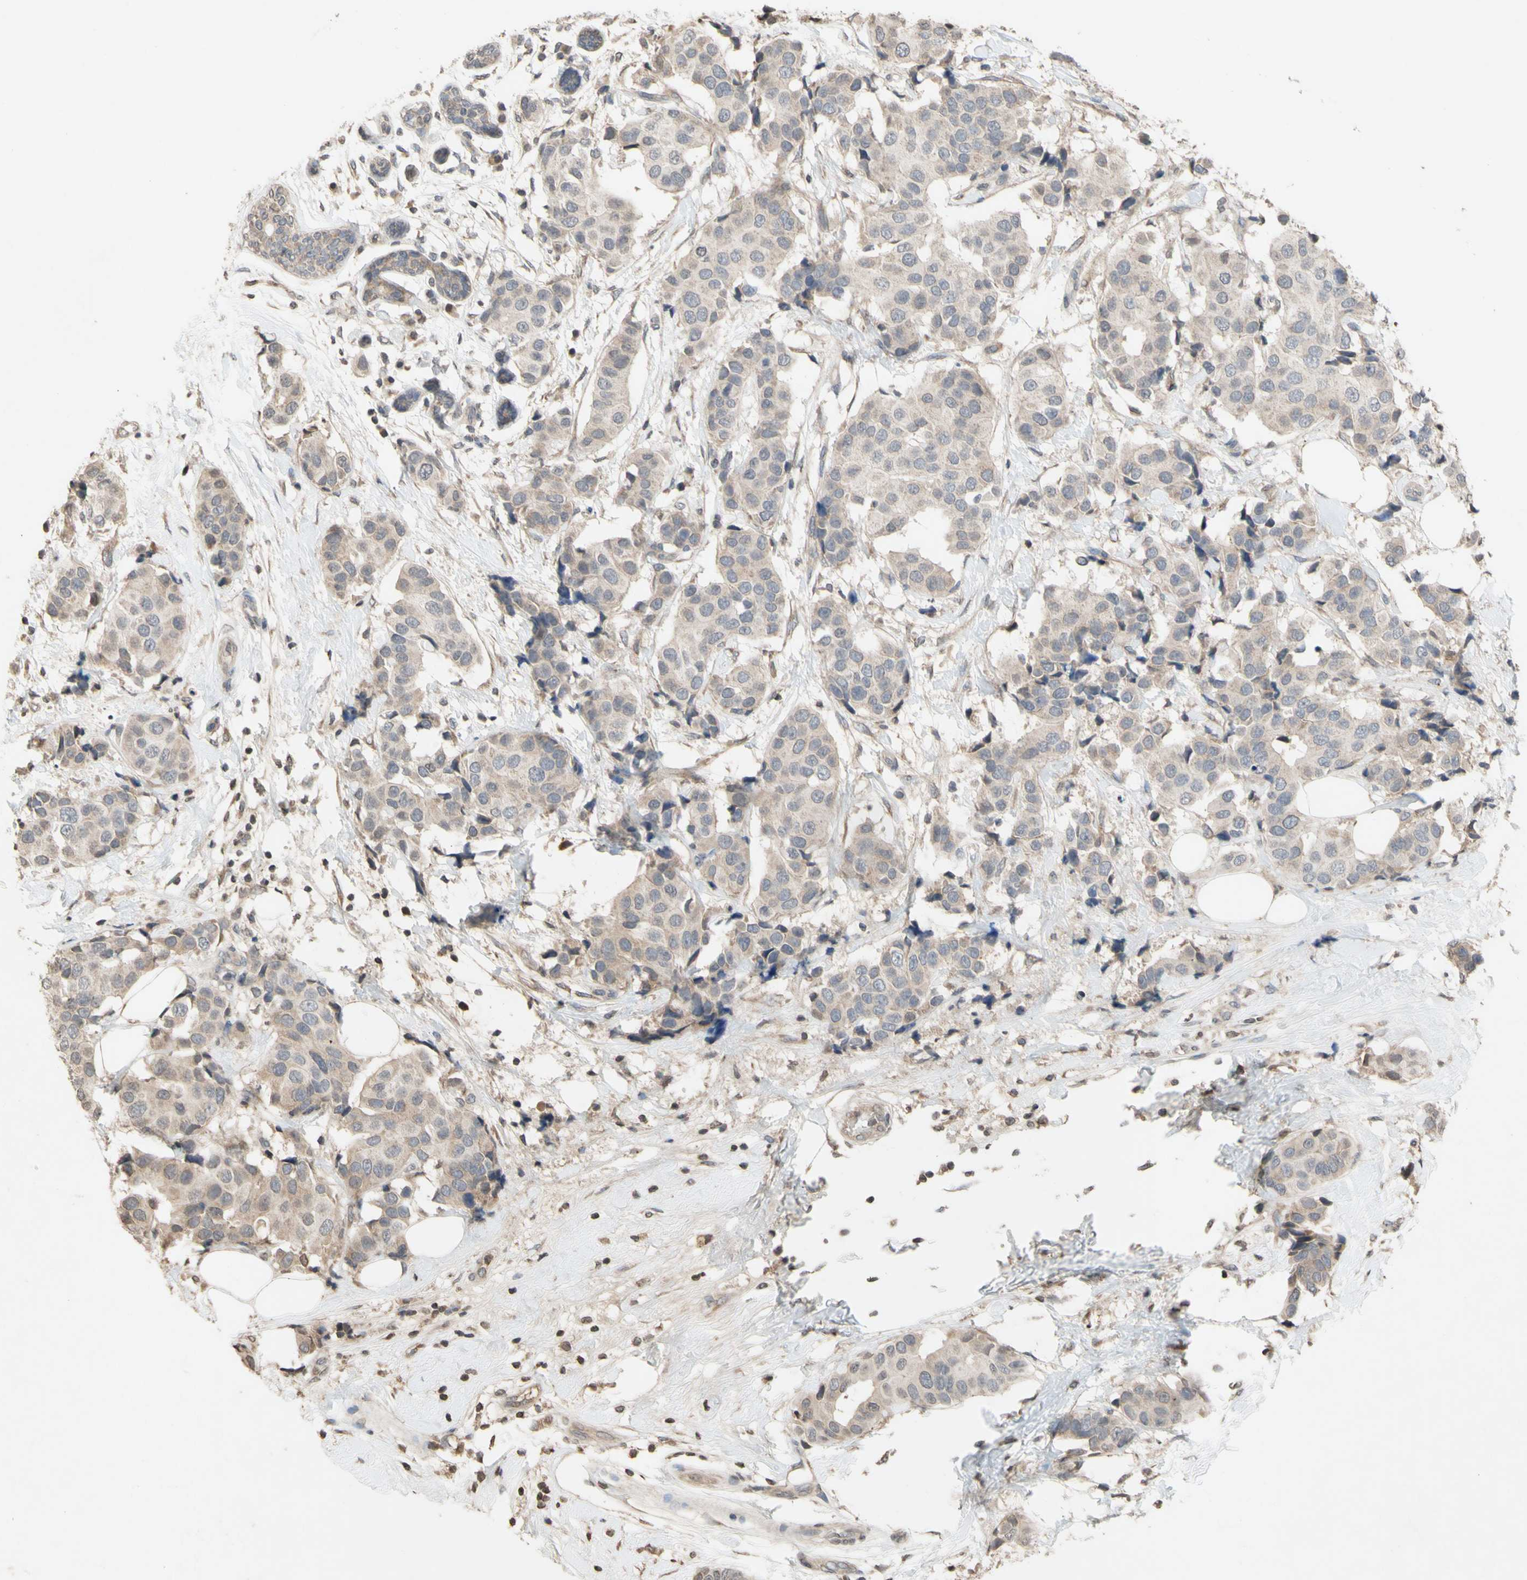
{"staining": {"intensity": "weak", "quantity": ">75%", "location": "cytoplasmic/membranous"}, "tissue": "breast cancer", "cell_type": "Tumor cells", "image_type": "cancer", "snomed": [{"axis": "morphology", "description": "Normal tissue, NOS"}, {"axis": "morphology", "description": "Duct carcinoma"}, {"axis": "topography", "description": "Breast"}], "caption": "A low amount of weak cytoplasmic/membranous staining is seen in approximately >75% of tumor cells in breast cancer tissue. (brown staining indicates protein expression, while blue staining denotes nuclei).", "gene": "NECTIN3", "patient": {"sex": "female", "age": 39}}